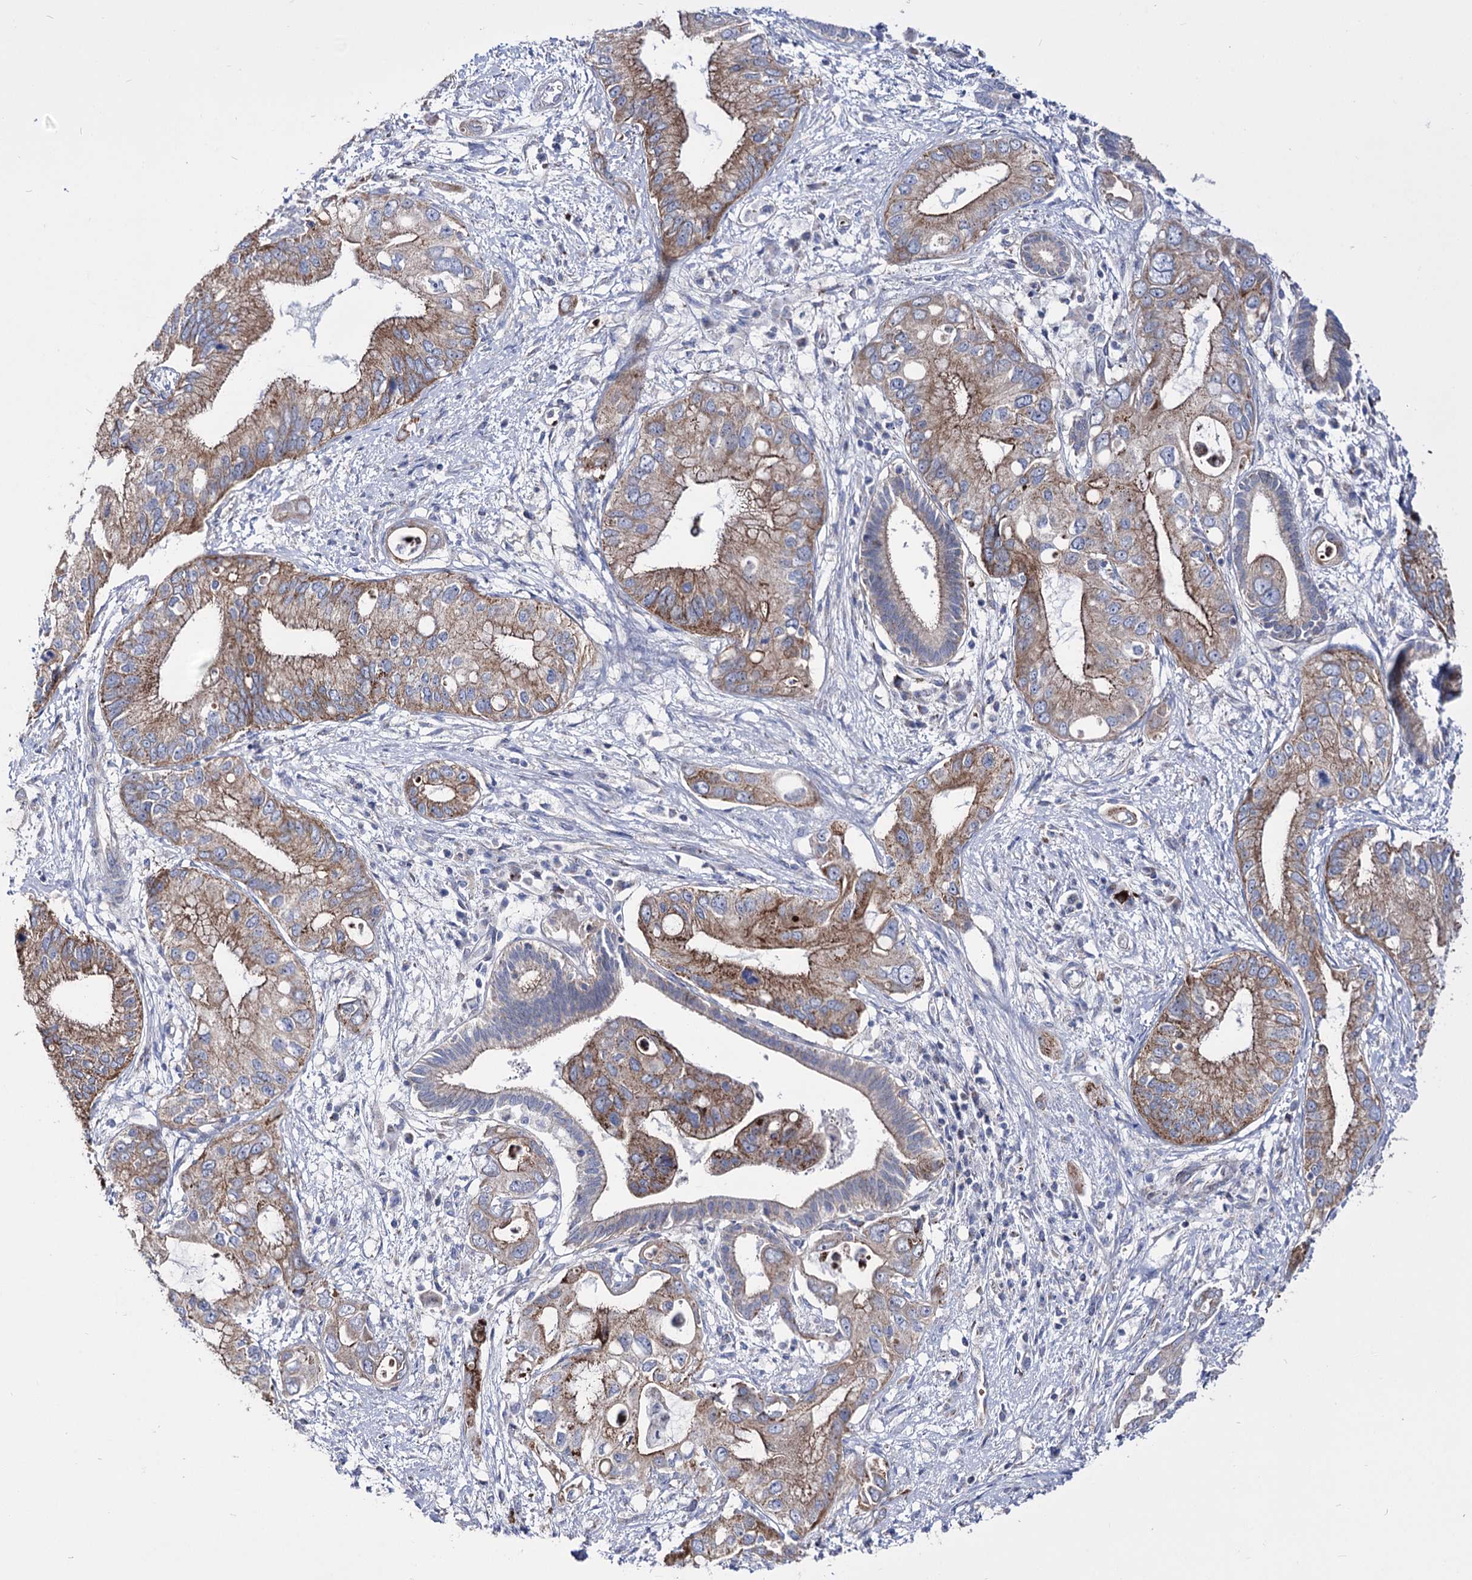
{"staining": {"intensity": "moderate", "quantity": "25%-75%", "location": "cytoplasmic/membranous"}, "tissue": "pancreatic cancer", "cell_type": "Tumor cells", "image_type": "cancer", "snomed": [{"axis": "morphology", "description": "Inflammation, NOS"}, {"axis": "morphology", "description": "Adenocarcinoma, NOS"}, {"axis": "topography", "description": "Pancreas"}], "caption": "Pancreatic cancer (adenocarcinoma) stained for a protein shows moderate cytoplasmic/membranous positivity in tumor cells. The protein of interest is stained brown, and the nuclei are stained in blue (DAB (3,3'-diaminobenzidine) IHC with brightfield microscopy, high magnification).", "gene": "OSBPL5", "patient": {"sex": "female", "age": 56}}